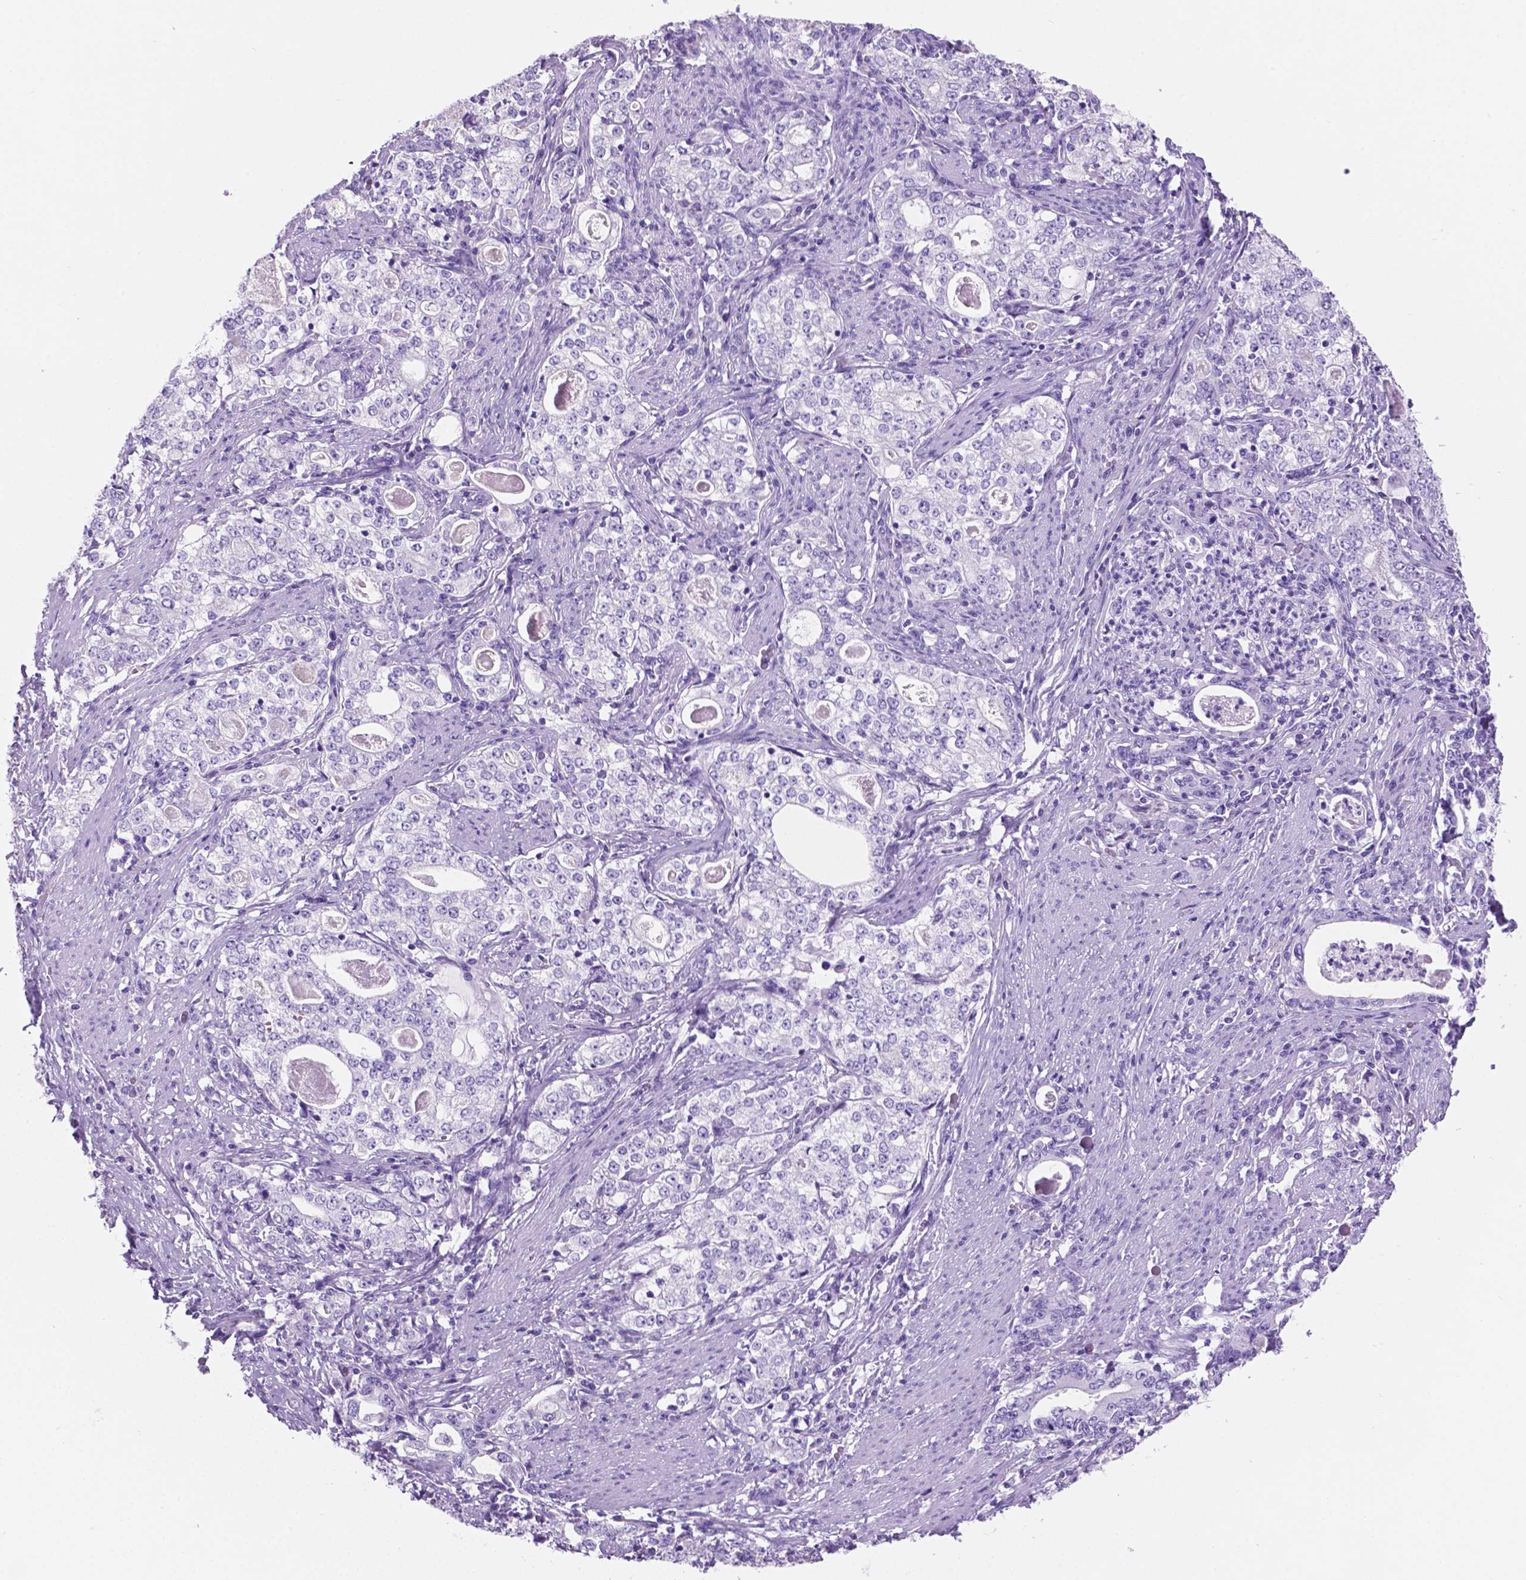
{"staining": {"intensity": "negative", "quantity": "none", "location": "none"}, "tissue": "stomach cancer", "cell_type": "Tumor cells", "image_type": "cancer", "snomed": [{"axis": "morphology", "description": "Adenocarcinoma, NOS"}, {"axis": "topography", "description": "Stomach, lower"}], "caption": "Stomach cancer stained for a protein using immunohistochemistry (IHC) demonstrates no positivity tumor cells.", "gene": "GRIN2B", "patient": {"sex": "female", "age": 72}}